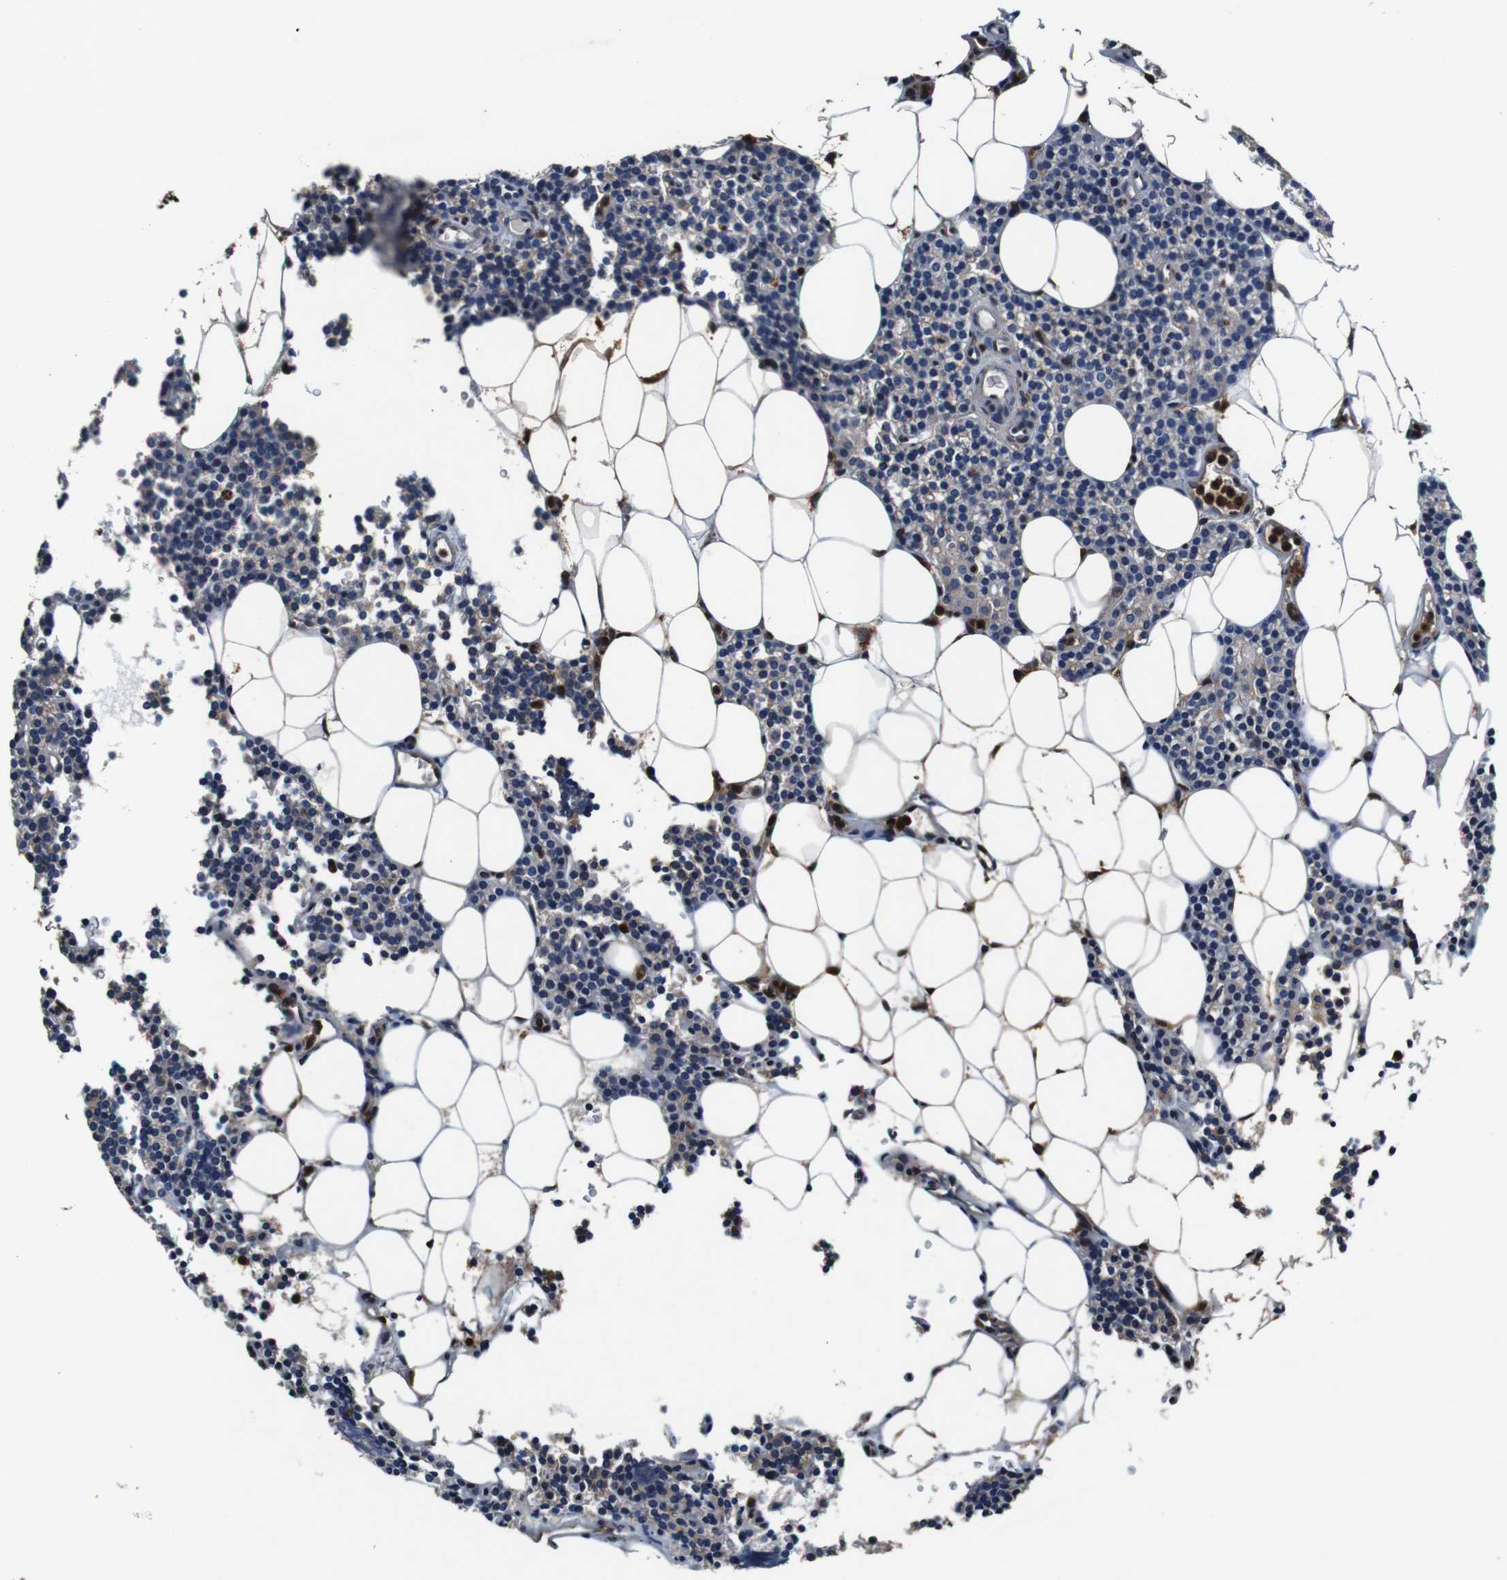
{"staining": {"intensity": "negative", "quantity": "none", "location": "none"}, "tissue": "parathyroid gland", "cell_type": "Glandular cells", "image_type": "normal", "snomed": [{"axis": "morphology", "description": "Normal tissue, NOS"}, {"axis": "morphology", "description": "Adenoma, NOS"}, {"axis": "topography", "description": "Parathyroid gland"}], "caption": "This image is of benign parathyroid gland stained with immunohistochemistry to label a protein in brown with the nuclei are counter-stained blue. There is no expression in glandular cells. The staining was performed using DAB (3,3'-diaminobenzidine) to visualize the protein expression in brown, while the nuclei were stained in blue with hematoxylin (Magnification: 20x).", "gene": "ANXA1", "patient": {"sex": "female", "age": 51}}